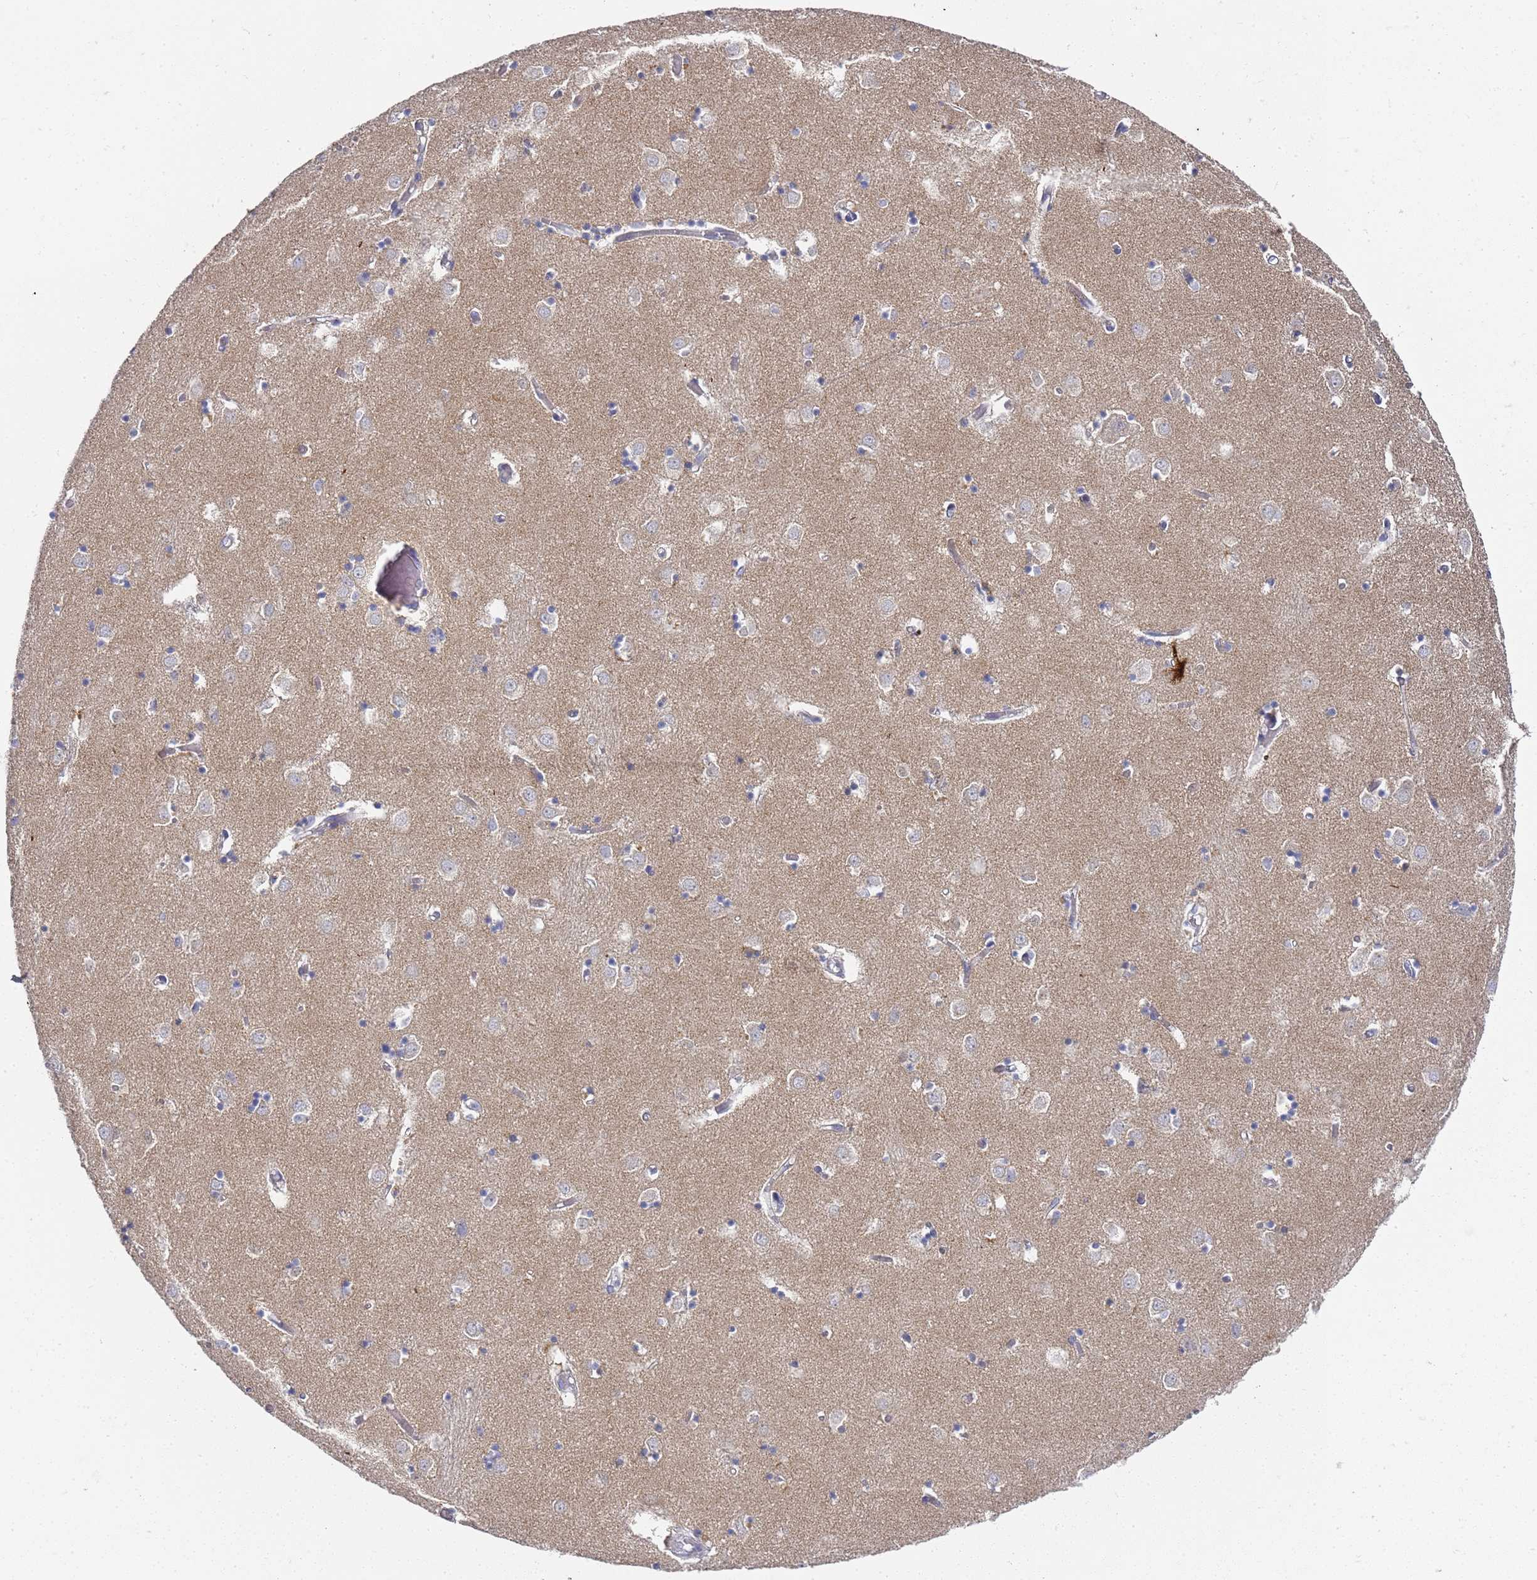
{"staining": {"intensity": "negative", "quantity": "none", "location": "none"}, "tissue": "caudate", "cell_type": "Glial cells", "image_type": "normal", "snomed": [{"axis": "morphology", "description": "Normal tissue, NOS"}, {"axis": "topography", "description": "Lateral ventricle wall"}], "caption": "Glial cells show no significant protein expression in unremarkable caudate. (DAB immunohistochemistry (IHC) visualized using brightfield microscopy, high magnification).", "gene": "NPEPPS", "patient": {"sex": "male", "age": 70}}